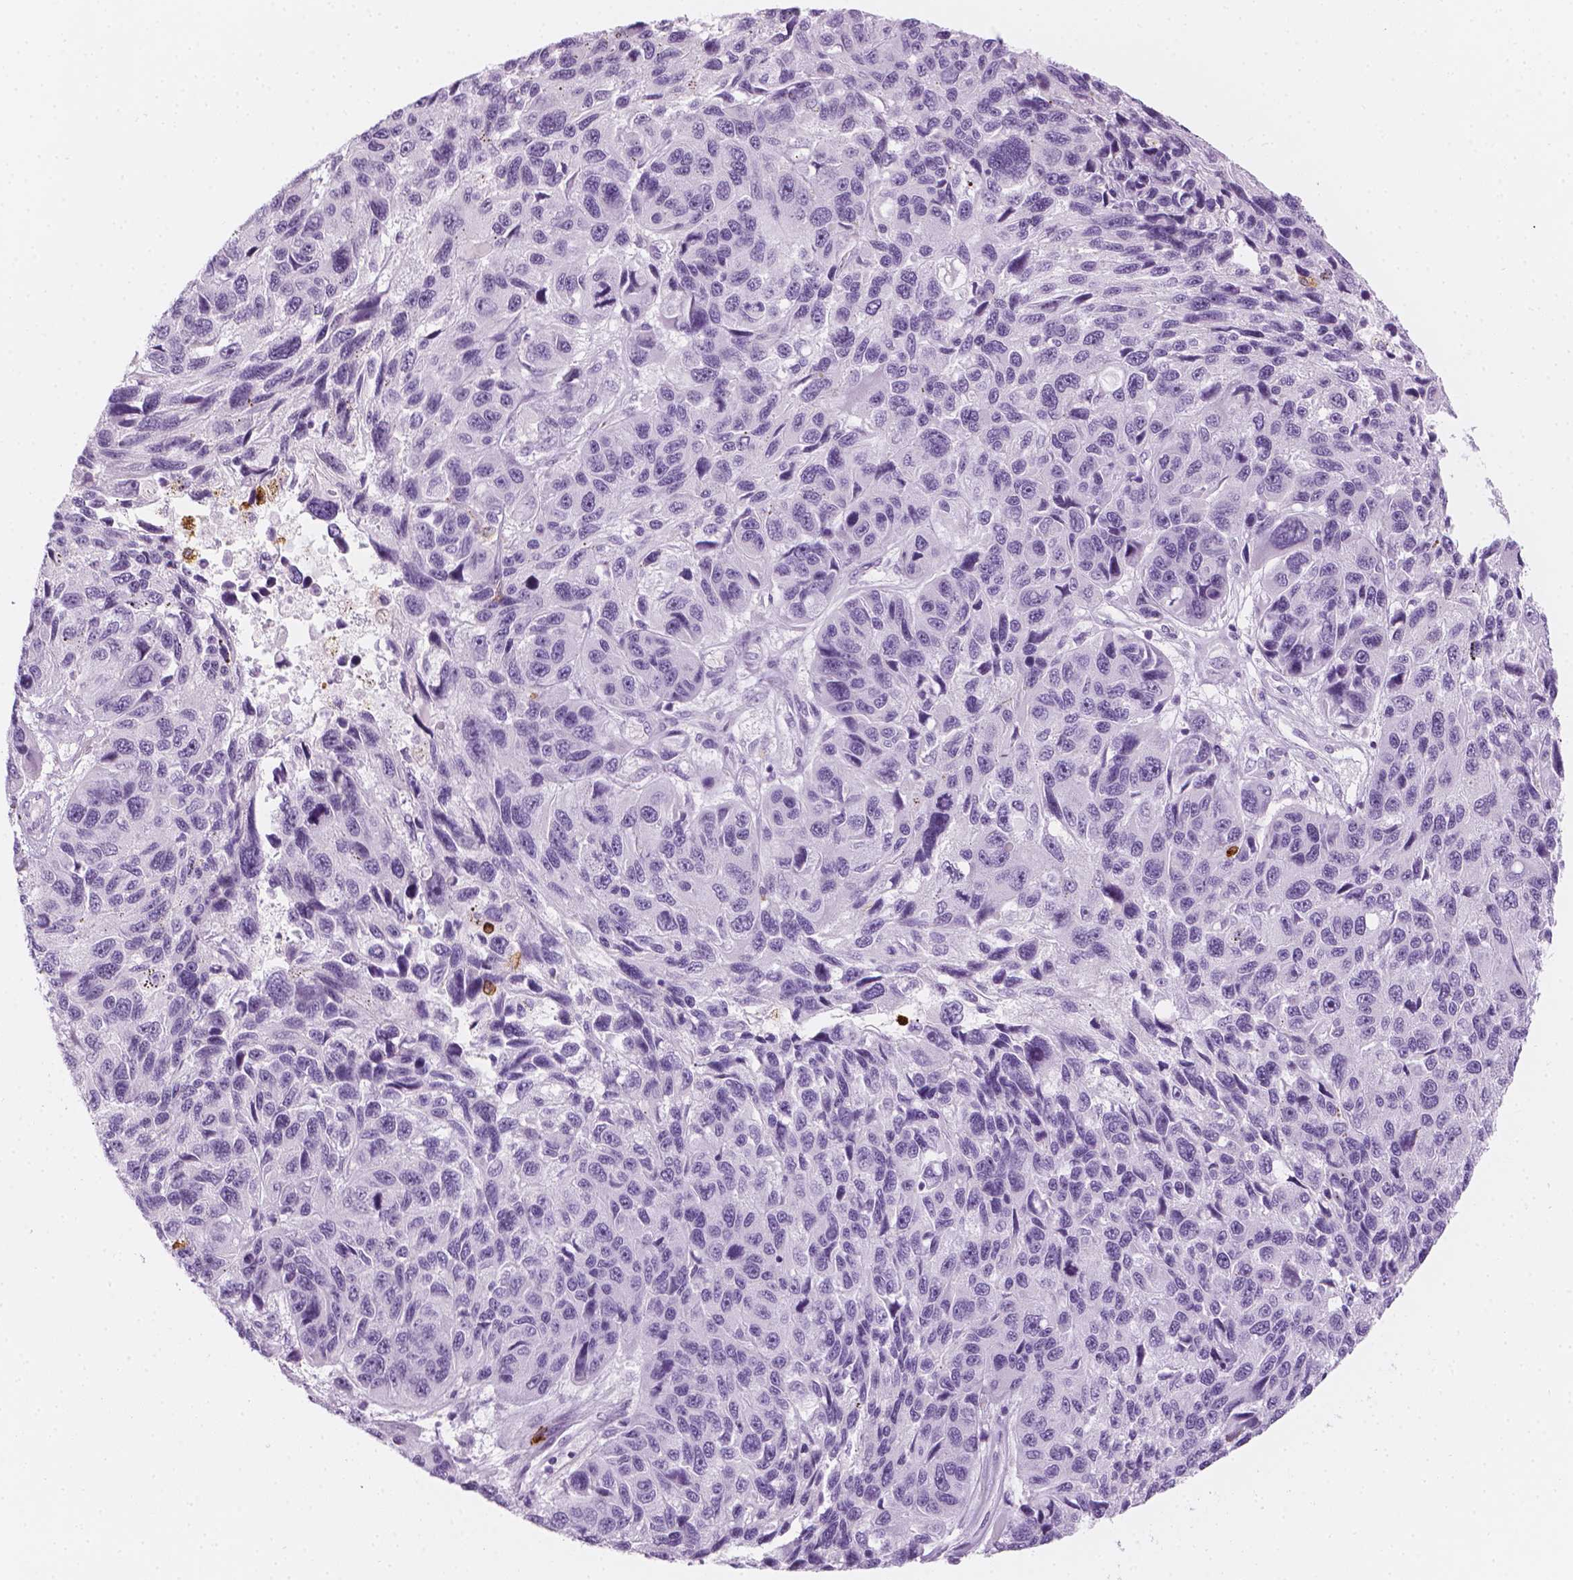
{"staining": {"intensity": "negative", "quantity": "none", "location": "none"}, "tissue": "melanoma", "cell_type": "Tumor cells", "image_type": "cancer", "snomed": [{"axis": "morphology", "description": "Malignant melanoma, NOS"}, {"axis": "topography", "description": "Skin"}], "caption": "Tumor cells show no significant protein positivity in melanoma.", "gene": "CES1", "patient": {"sex": "male", "age": 53}}